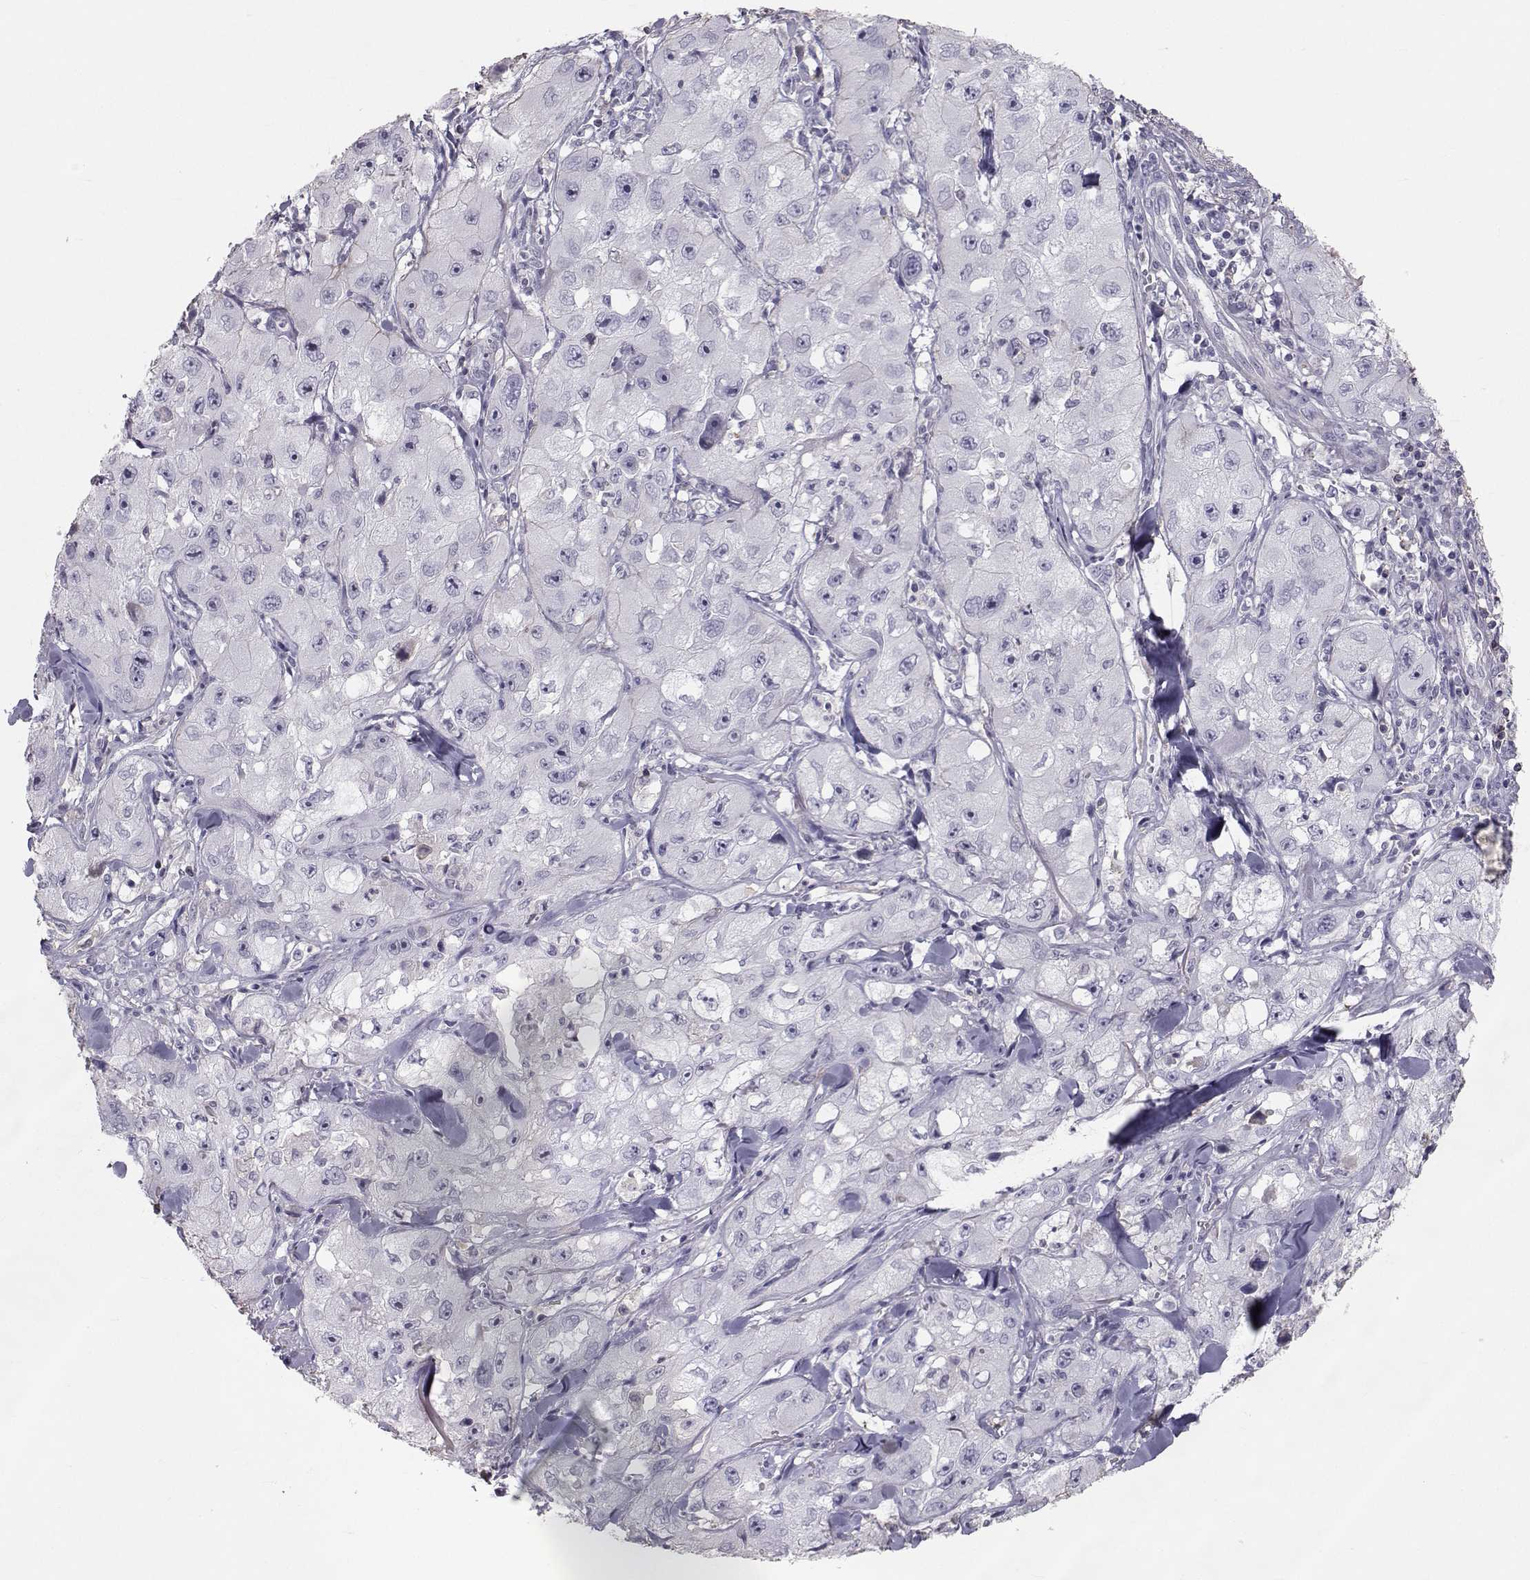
{"staining": {"intensity": "negative", "quantity": "none", "location": "none"}, "tissue": "skin cancer", "cell_type": "Tumor cells", "image_type": "cancer", "snomed": [{"axis": "morphology", "description": "Squamous cell carcinoma, NOS"}, {"axis": "topography", "description": "Skin"}, {"axis": "topography", "description": "Subcutis"}], "caption": "Human skin cancer (squamous cell carcinoma) stained for a protein using IHC shows no staining in tumor cells.", "gene": "GARIN3", "patient": {"sex": "male", "age": 73}}